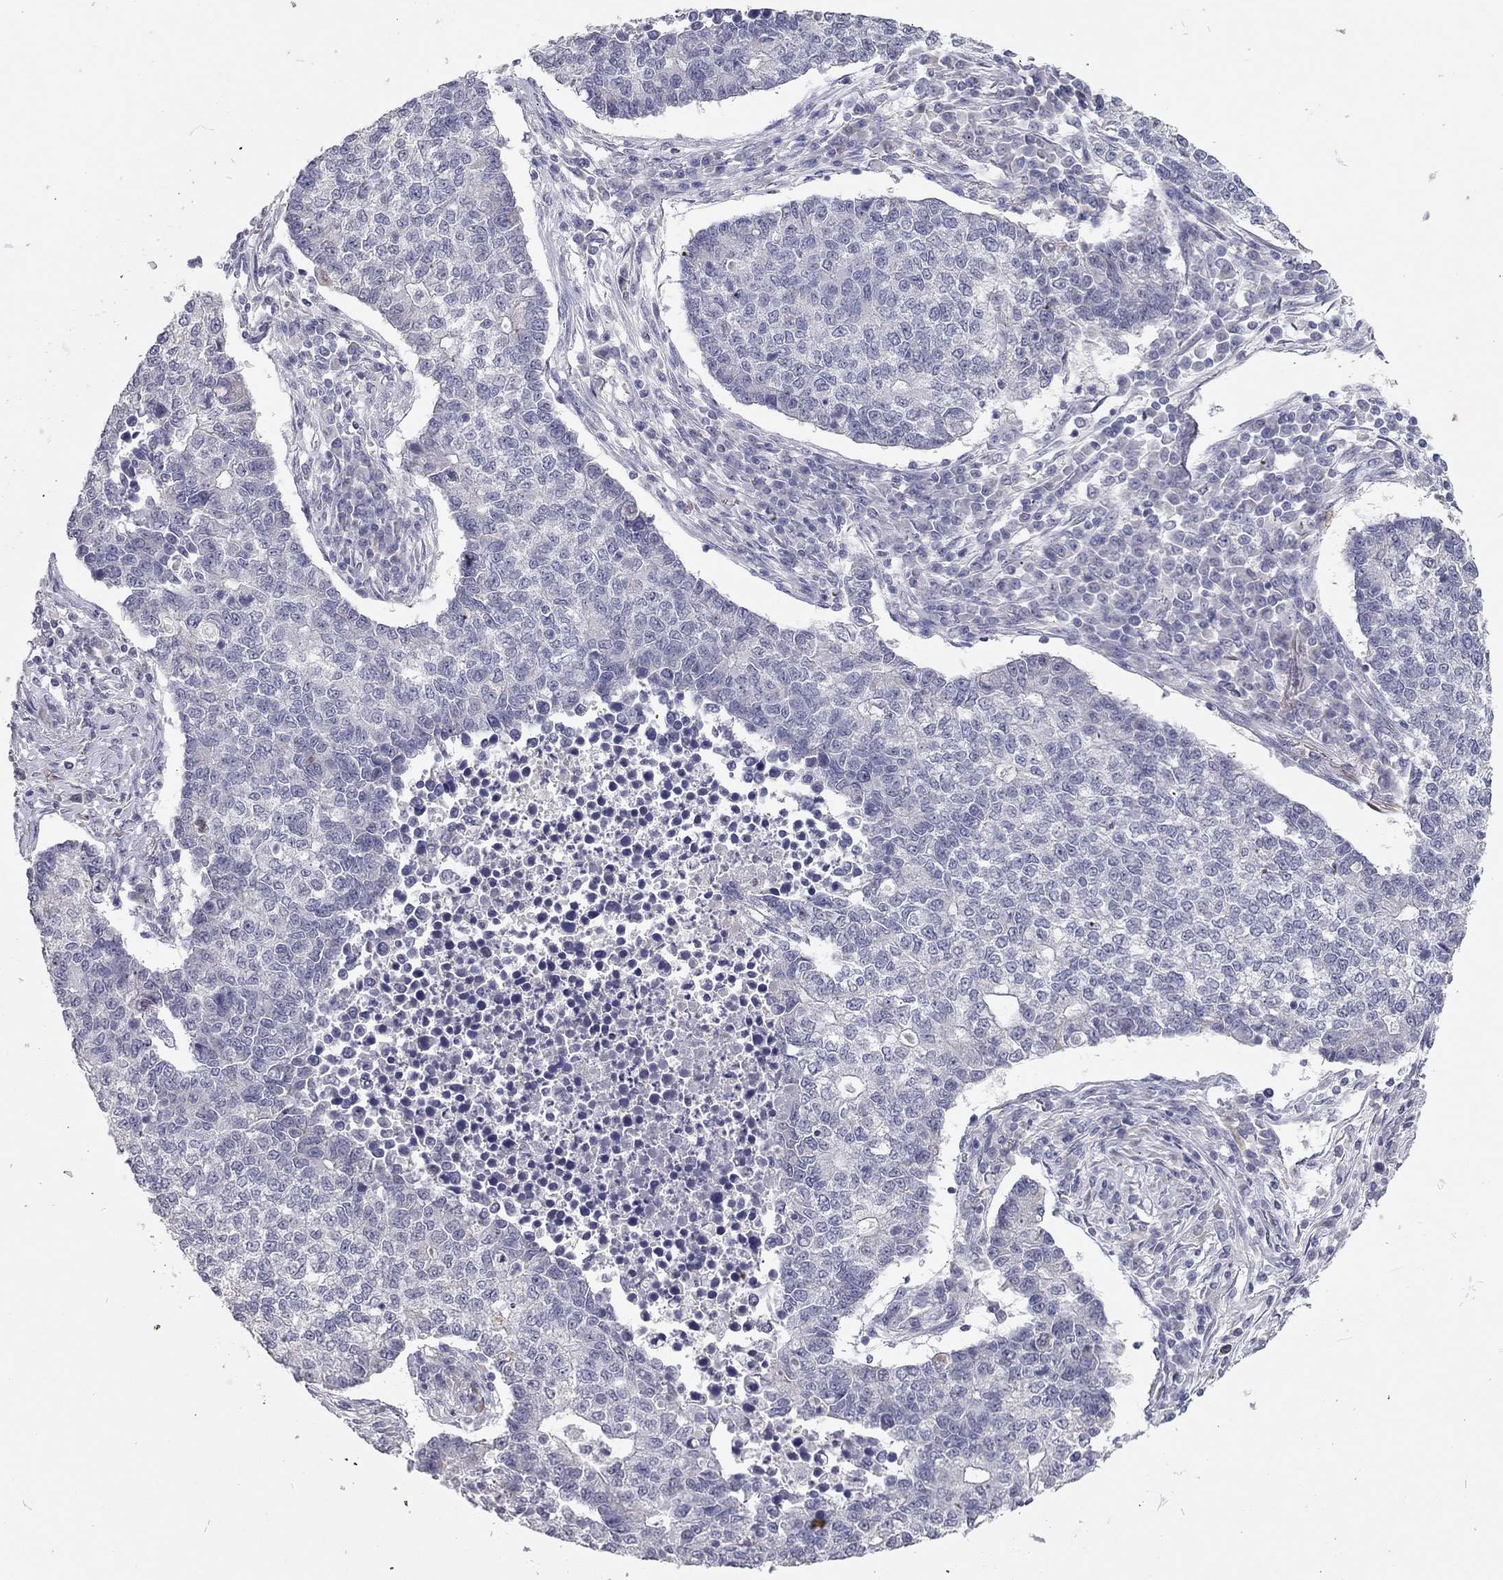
{"staining": {"intensity": "negative", "quantity": "none", "location": "none"}, "tissue": "lung cancer", "cell_type": "Tumor cells", "image_type": "cancer", "snomed": [{"axis": "morphology", "description": "Adenocarcinoma, NOS"}, {"axis": "topography", "description": "Lung"}], "caption": "A histopathology image of lung cancer (adenocarcinoma) stained for a protein reveals no brown staining in tumor cells.", "gene": "SCARB1", "patient": {"sex": "male", "age": 57}}